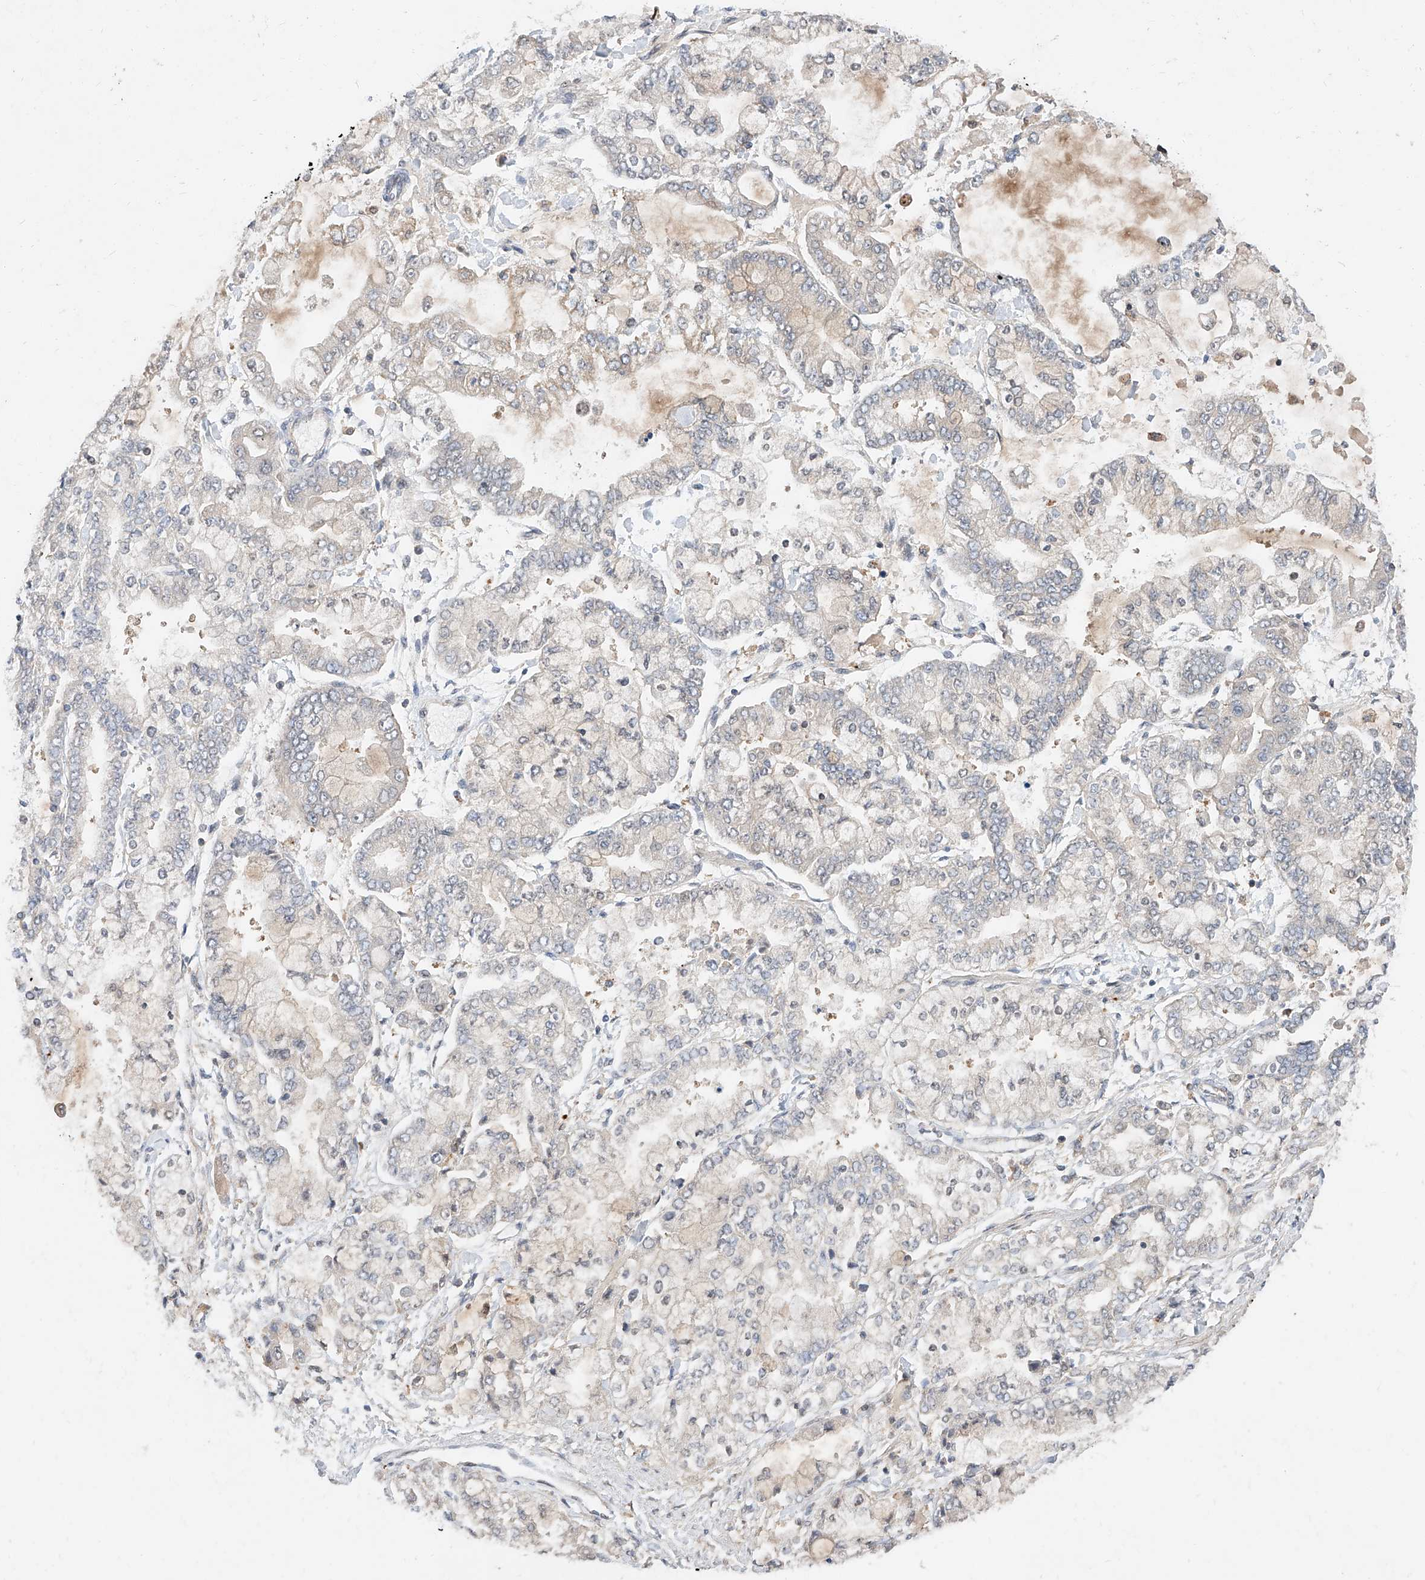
{"staining": {"intensity": "negative", "quantity": "none", "location": "none"}, "tissue": "stomach cancer", "cell_type": "Tumor cells", "image_type": "cancer", "snomed": [{"axis": "morphology", "description": "Normal tissue, NOS"}, {"axis": "morphology", "description": "Adenocarcinoma, NOS"}, {"axis": "topography", "description": "Stomach, upper"}, {"axis": "topography", "description": "Stomach"}], "caption": "DAB (3,3'-diaminobenzidine) immunohistochemical staining of stomach adenocarcinoma displays no significant positivity in tumor cells. (DAB immunohistochemistry, high magnification).", "gene": "DIRAS3", "patient": {"sex": "male", "age": 76}}